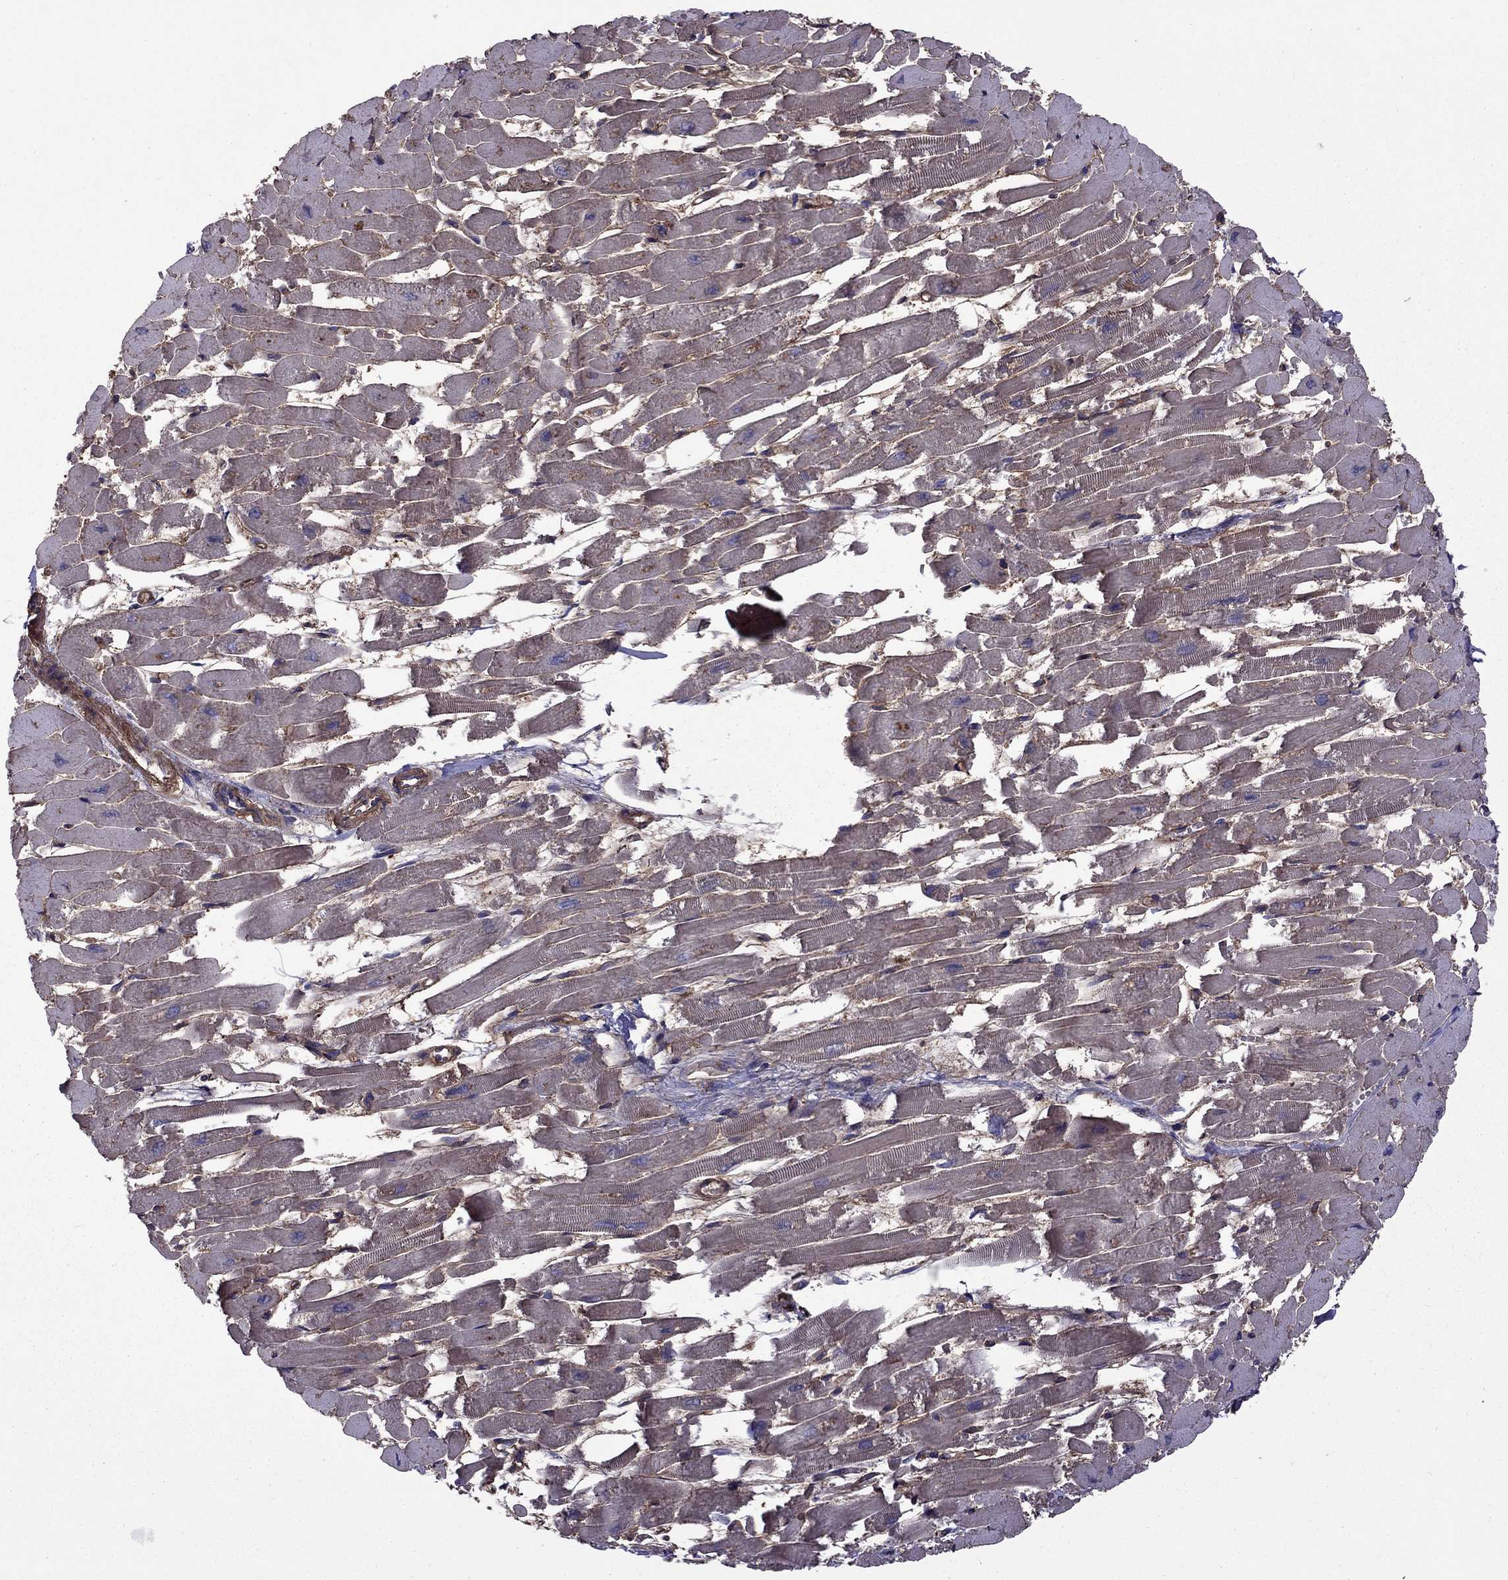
{"staining": {"intensity": "moderate", "quantity": "25%-75%", "location": "cytoplasmic/membranous"}, "tissue": "heart muscle", "cell_type": "Cardiomyocytes", "image_type": "normal", "snomed": [{"axis": "morphology", "description": "Normal tissue, NOS"}, {"axis": "topography", "description": "Heart"}], "caption": "Immunohistochemistry staining of benign heart muscle, which demonstrates medium levels of moderate cytoplasmic/membranous staining in approximately 25%-75% of cardiomyocytes indicating moderate cytoplasmic/membranous protein positivity. The staining was performed using DAB (3,3'-diaminobenzidine) (brown) for protein detection and nuclei were counterstained in hematoxylin (blue).", "gene": "ITGB1", "patient": {"sex": "female", "age": 52}}